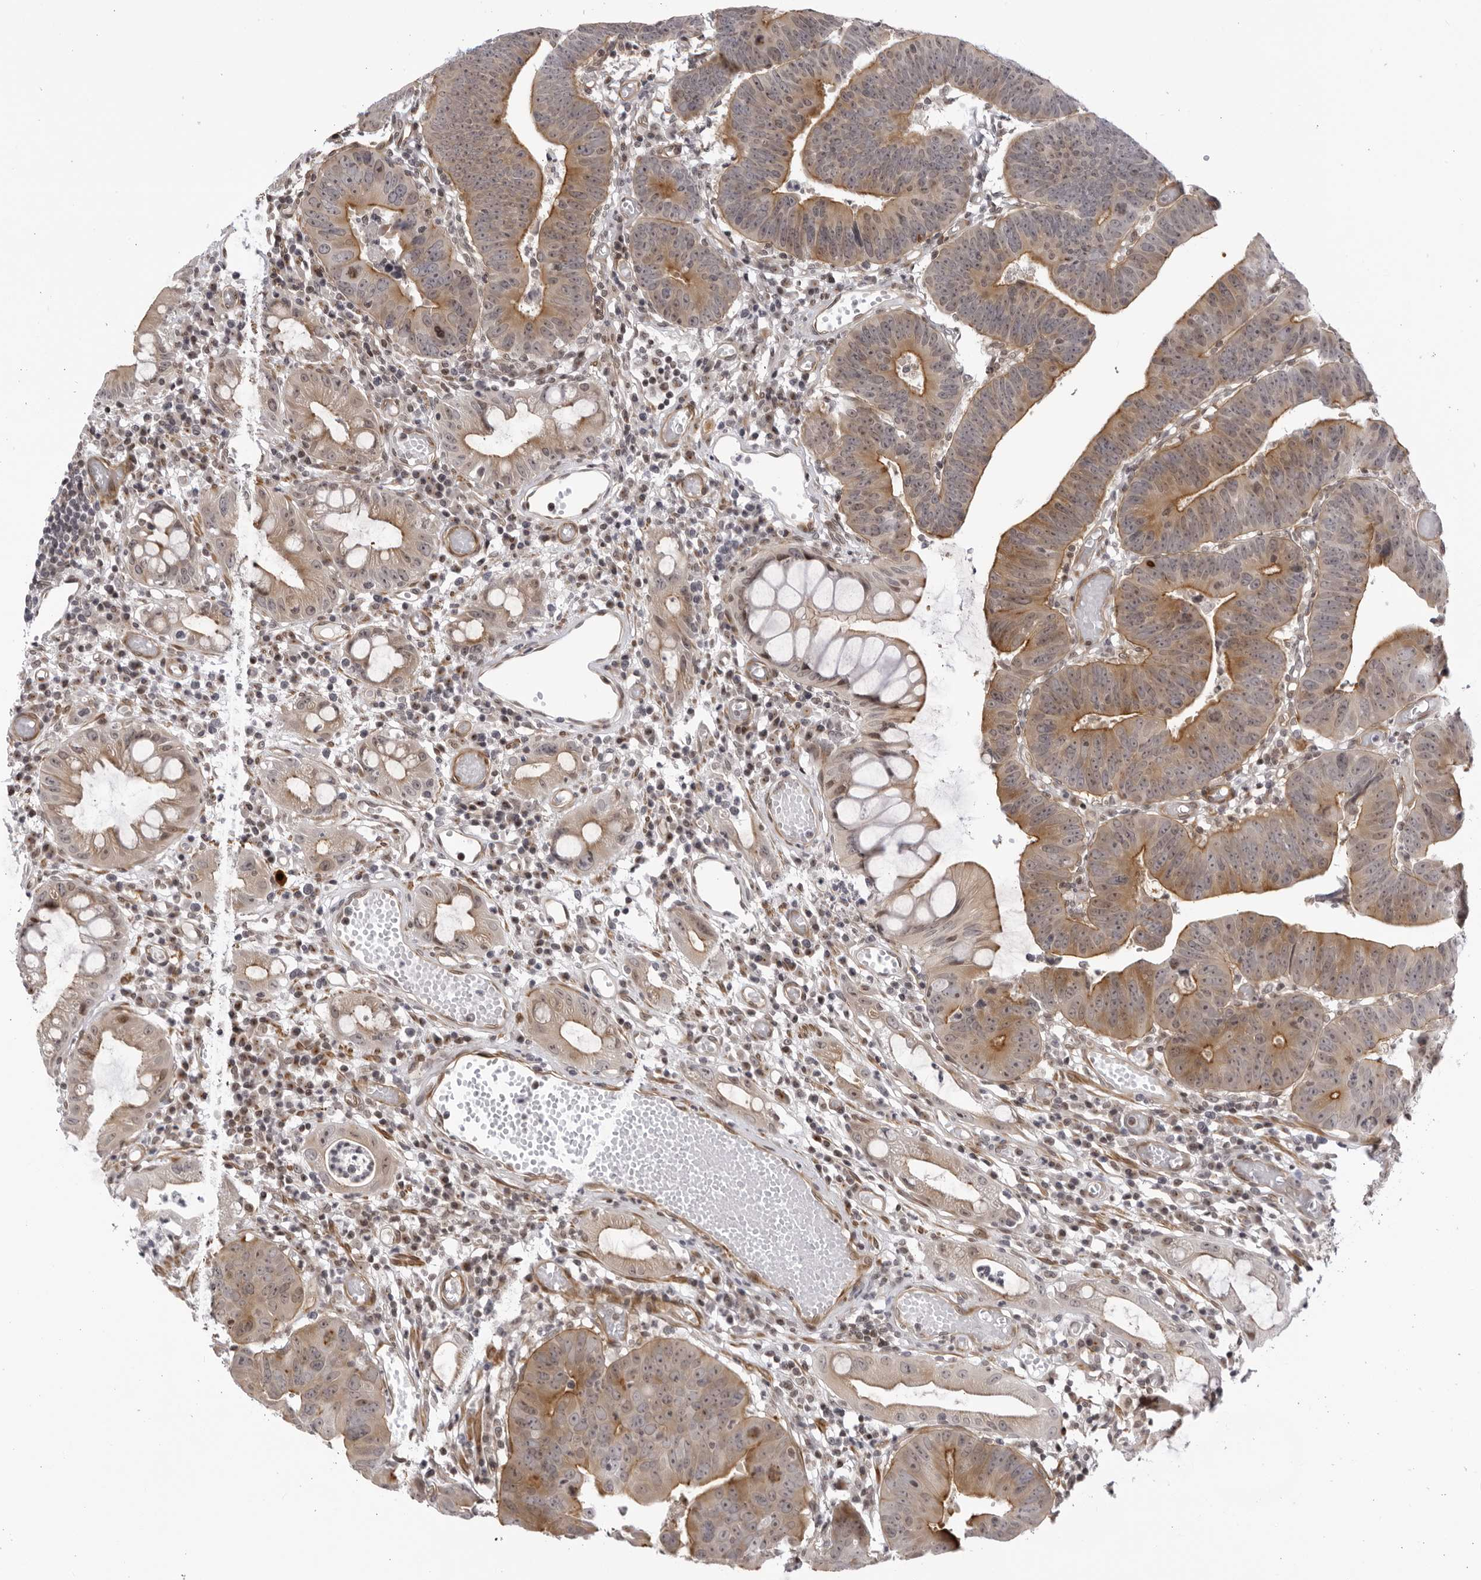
{"staining": {"intensity": "moderate", "quantity": "25%-75%", "location": "cytoplasmic/membranous,nuclear"}, "tissue": "colorectal cancer", "cell_type": "Tumor cells", "image_type": "cancer", "snomed": [{"axis": "morphology", "description": "Adenocarcinoma, NOS"}, {"axis": "topography", "description": "Rectum"}], "caption": "Colorectal adenocarcinoma was stained to show a protein in brown. There is medium levels of moderate cytoplasmic/membranous and nuclear staining in approximately 25%-75% of tumor cells.", "gene": "CNBD1", "patient": {"sex": "female", "age": 65}}